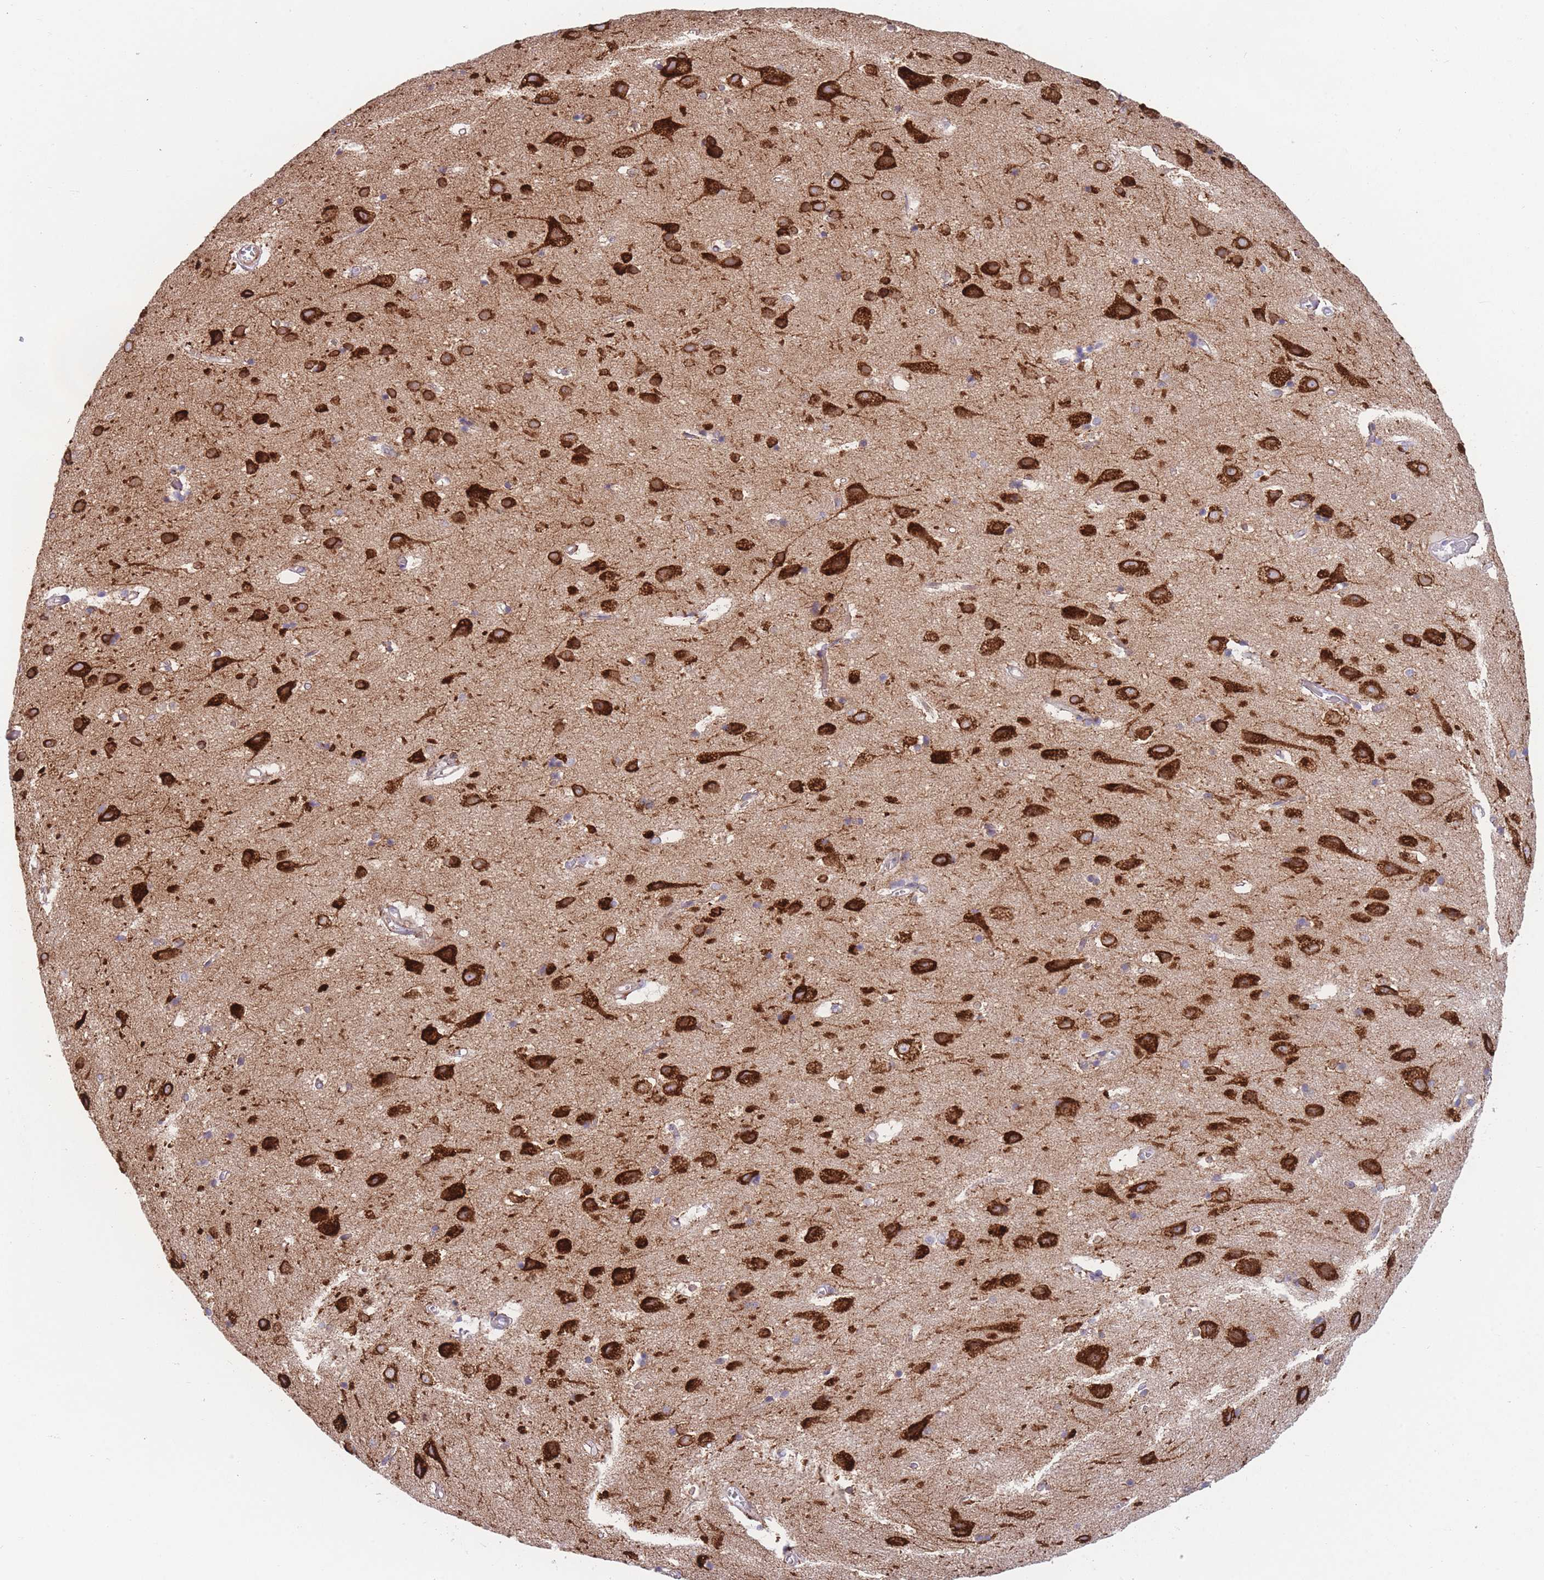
{"staining": {"intensity": "negative", "quantity": "none", "location": "none"}, "tissue": "cerebral cortex", "cell_type": "Endothelial cells", "image_type": "normal", "snomed": [{"axis": "morphology", "description": "Normal tissue, NOS"}, {"axis": "topography", "description": "Cerebral cortex"}], "caption": "Endothelial cells show no significant staining in unremarkable cerebral cortex. (DAB (3,3'-diaminobenzidine) immunohistochemistry, high magnification).", "gene": "AK9", "patient": {"sex": "male", "age": 54}}